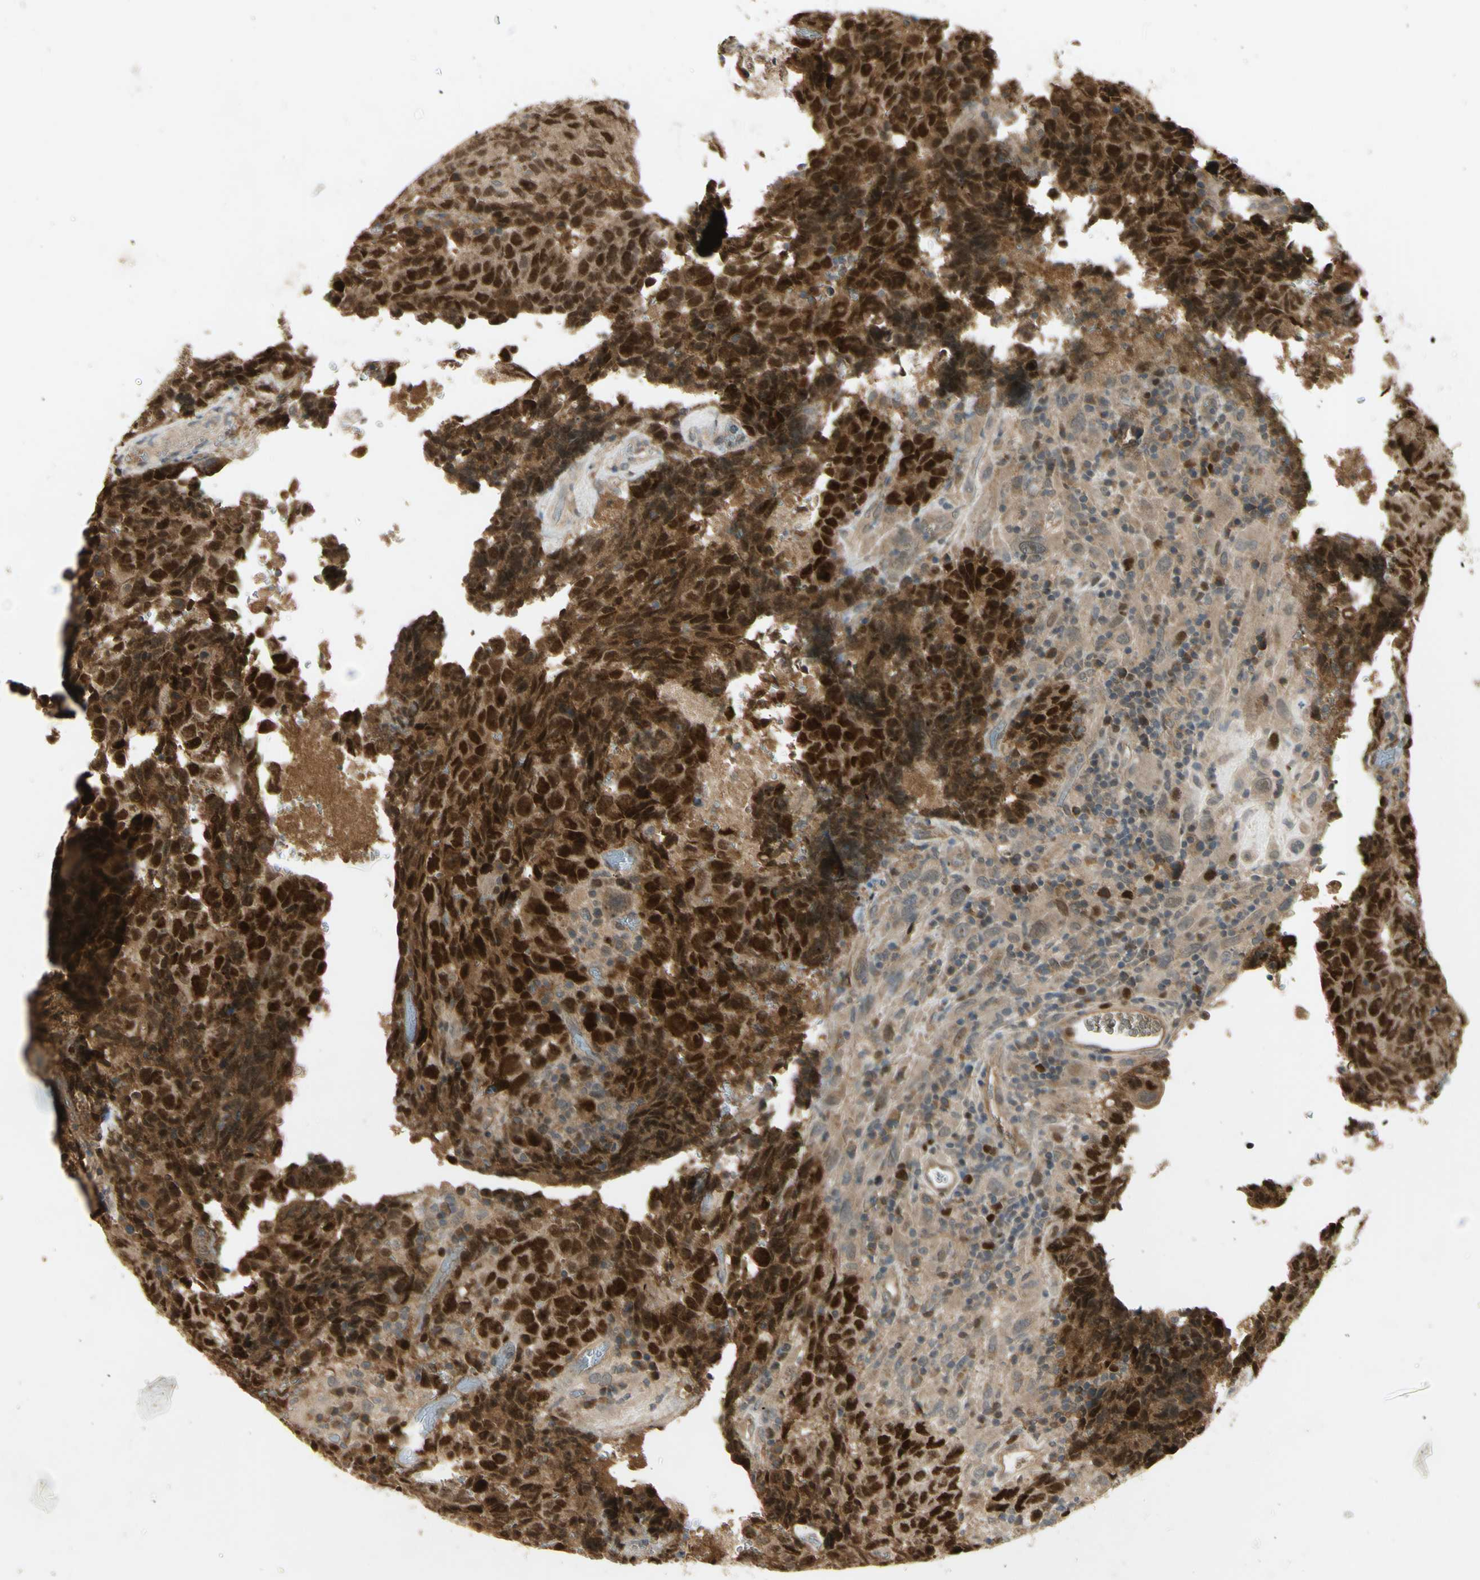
{"staining": {"intensity": "strong", "quantity": ">75%", "location": "nuclear"}, "tissue": "testis cancer", "cell_type": "Tumor cells", "image_type": "cancer", "snomed": [{"axis": "morphology", "description": "Necrosis, NOS"}, {"axis": "morphology", "description": "Carcinoma, Embryonal, NOS"}, {"axis": "topography", "description": "Testis"}], "caption": "The histopathology image shows immunohistochemical staining of testis cancer. There is strong nuclear staining is appreciated in about >75% of tumor cells.", "gene": "RAD18", "patient": {"sex": "male", "age": 19}}